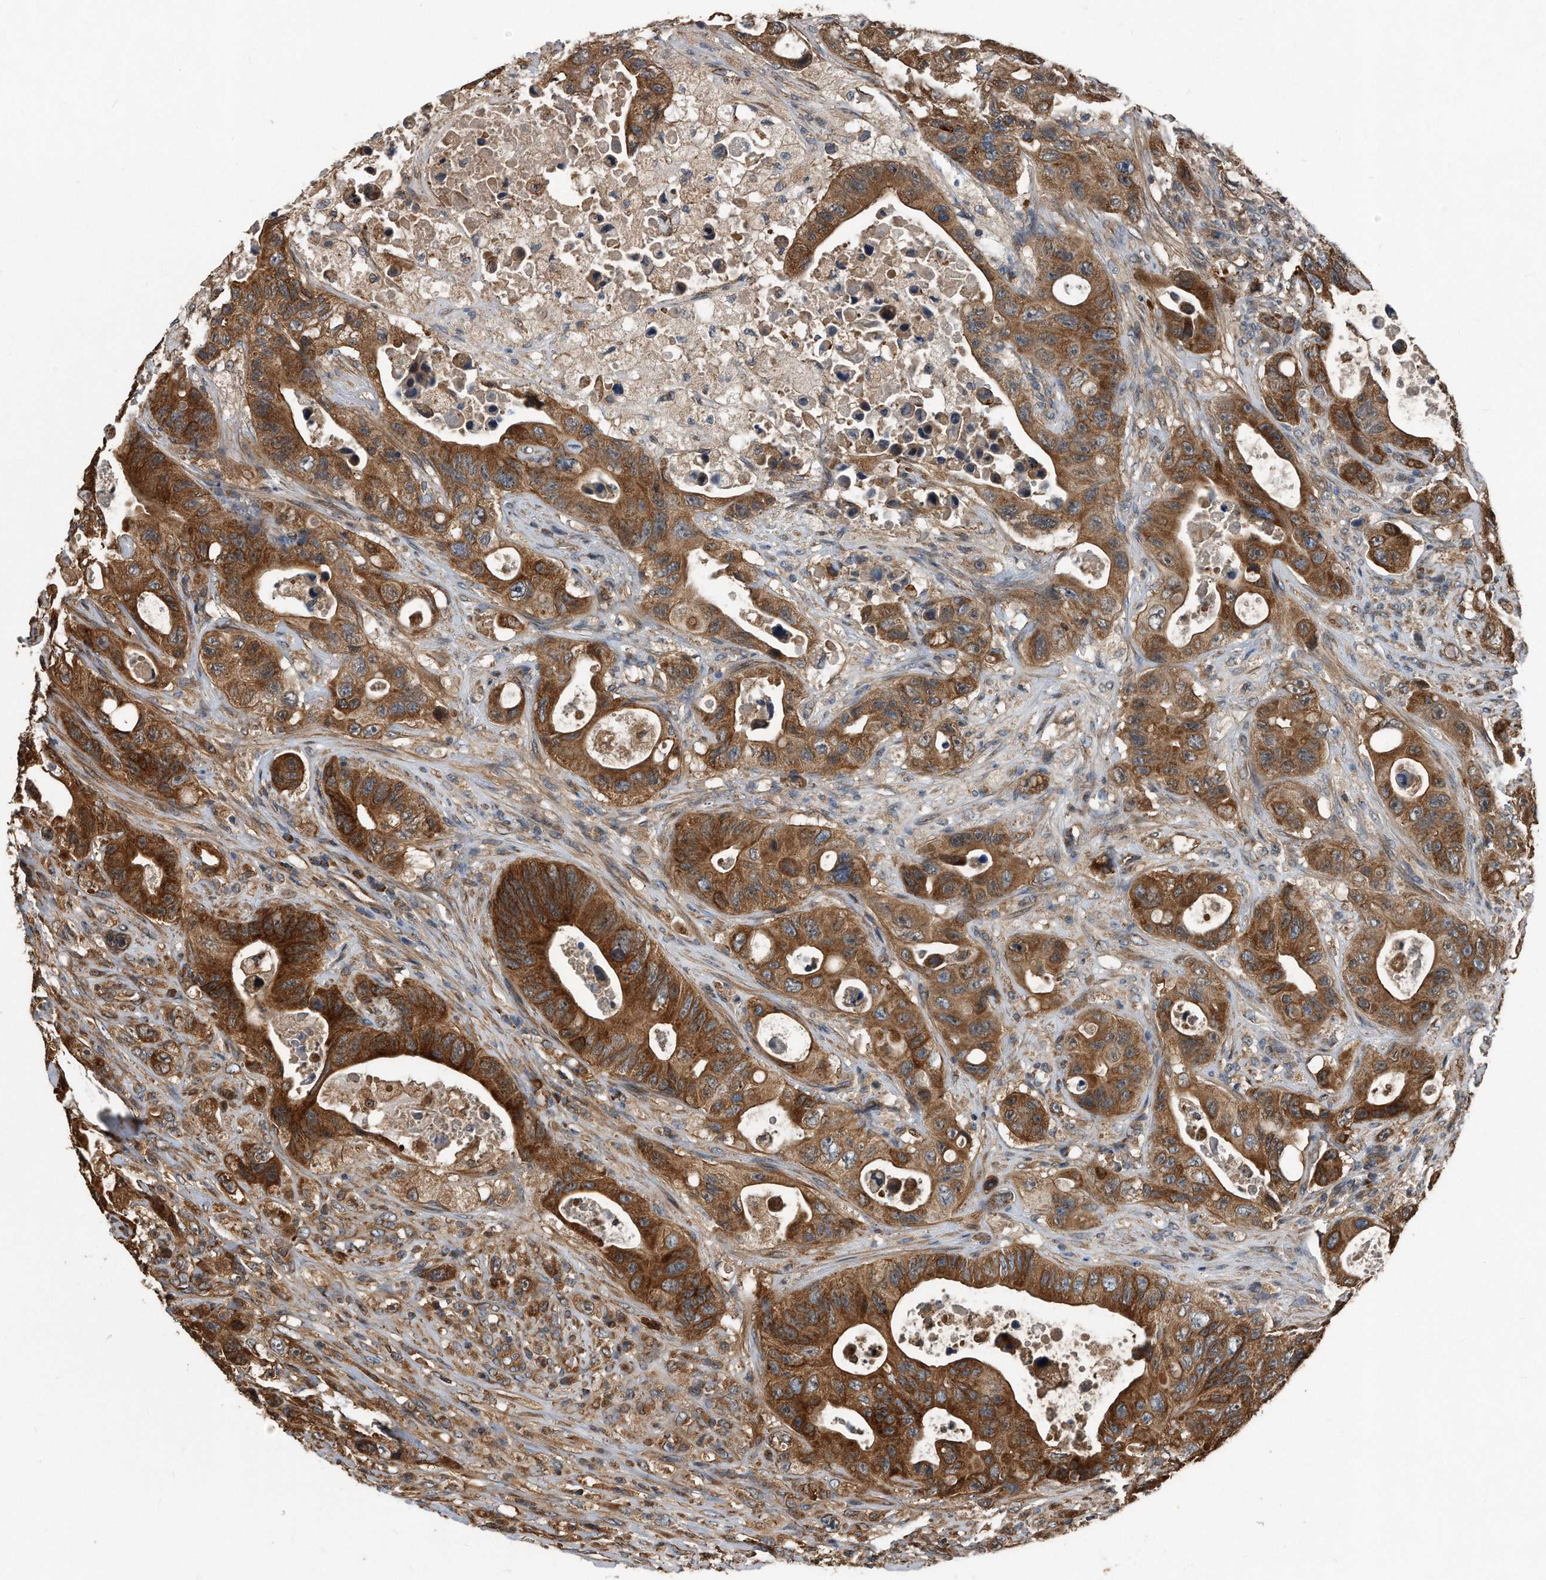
{"staining": {"intensity": "strong", "quantity": ">75%", "location": "cytoplasmic/membranous"}, "tissue": "colorectal cancer", "cell_type": "Tumor cells", "image_type": "cancer", "snomed": [{"axis": "morphology", "description": "Adenocarcinoma, NOS"}, {"axis": "topography", "description": "Colon"}], "caption": "This is an image of IHC staining of colorectal adenocarcinoma, which shows strong positivity in the cytoplasmic/membranous of tumor cells.", "gene": "FAM136A", "patient": {"sex": "female", "age": 46}}